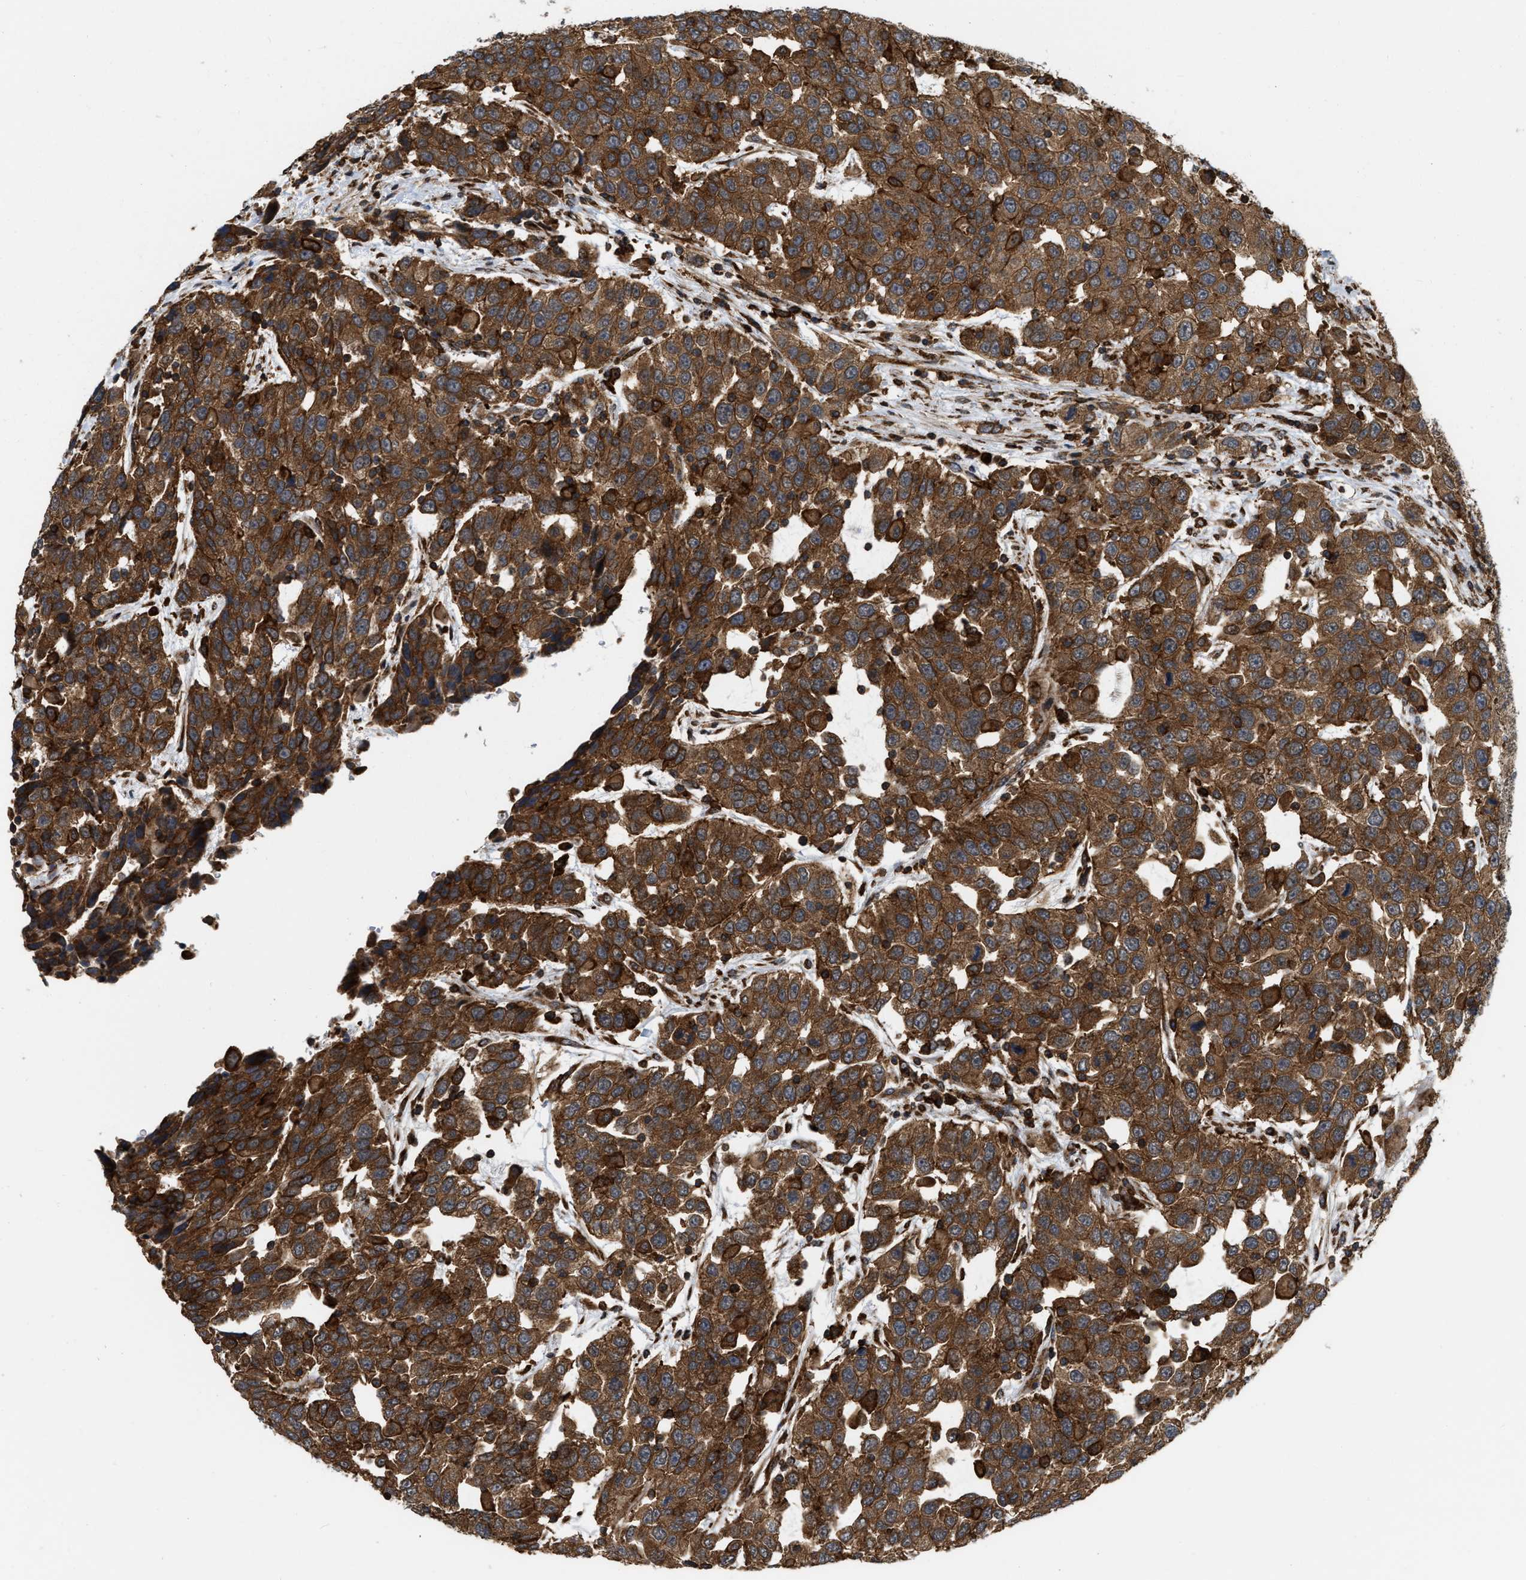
{"staining": {"intensity": "strong", "quantity": ">75%", "location": "cytoplasmic/membranous"}, "tissue": "urothelial cancer", "cell_type": "Tumor cells", "image_type": "cancer", "snomed": [{"axis": "morphology", "description": "Urothelial carcinoma, High grade"}, {"axis": "topography", "description": "Urinary bladder"}], "caption": "Tumor cells exhibit high levels of strong cytoplasmic/membranous expression in about >75% of cells in urothelial cancer.", "gene": "IQCE", "patient": {"sex": "female", "age": 80}}